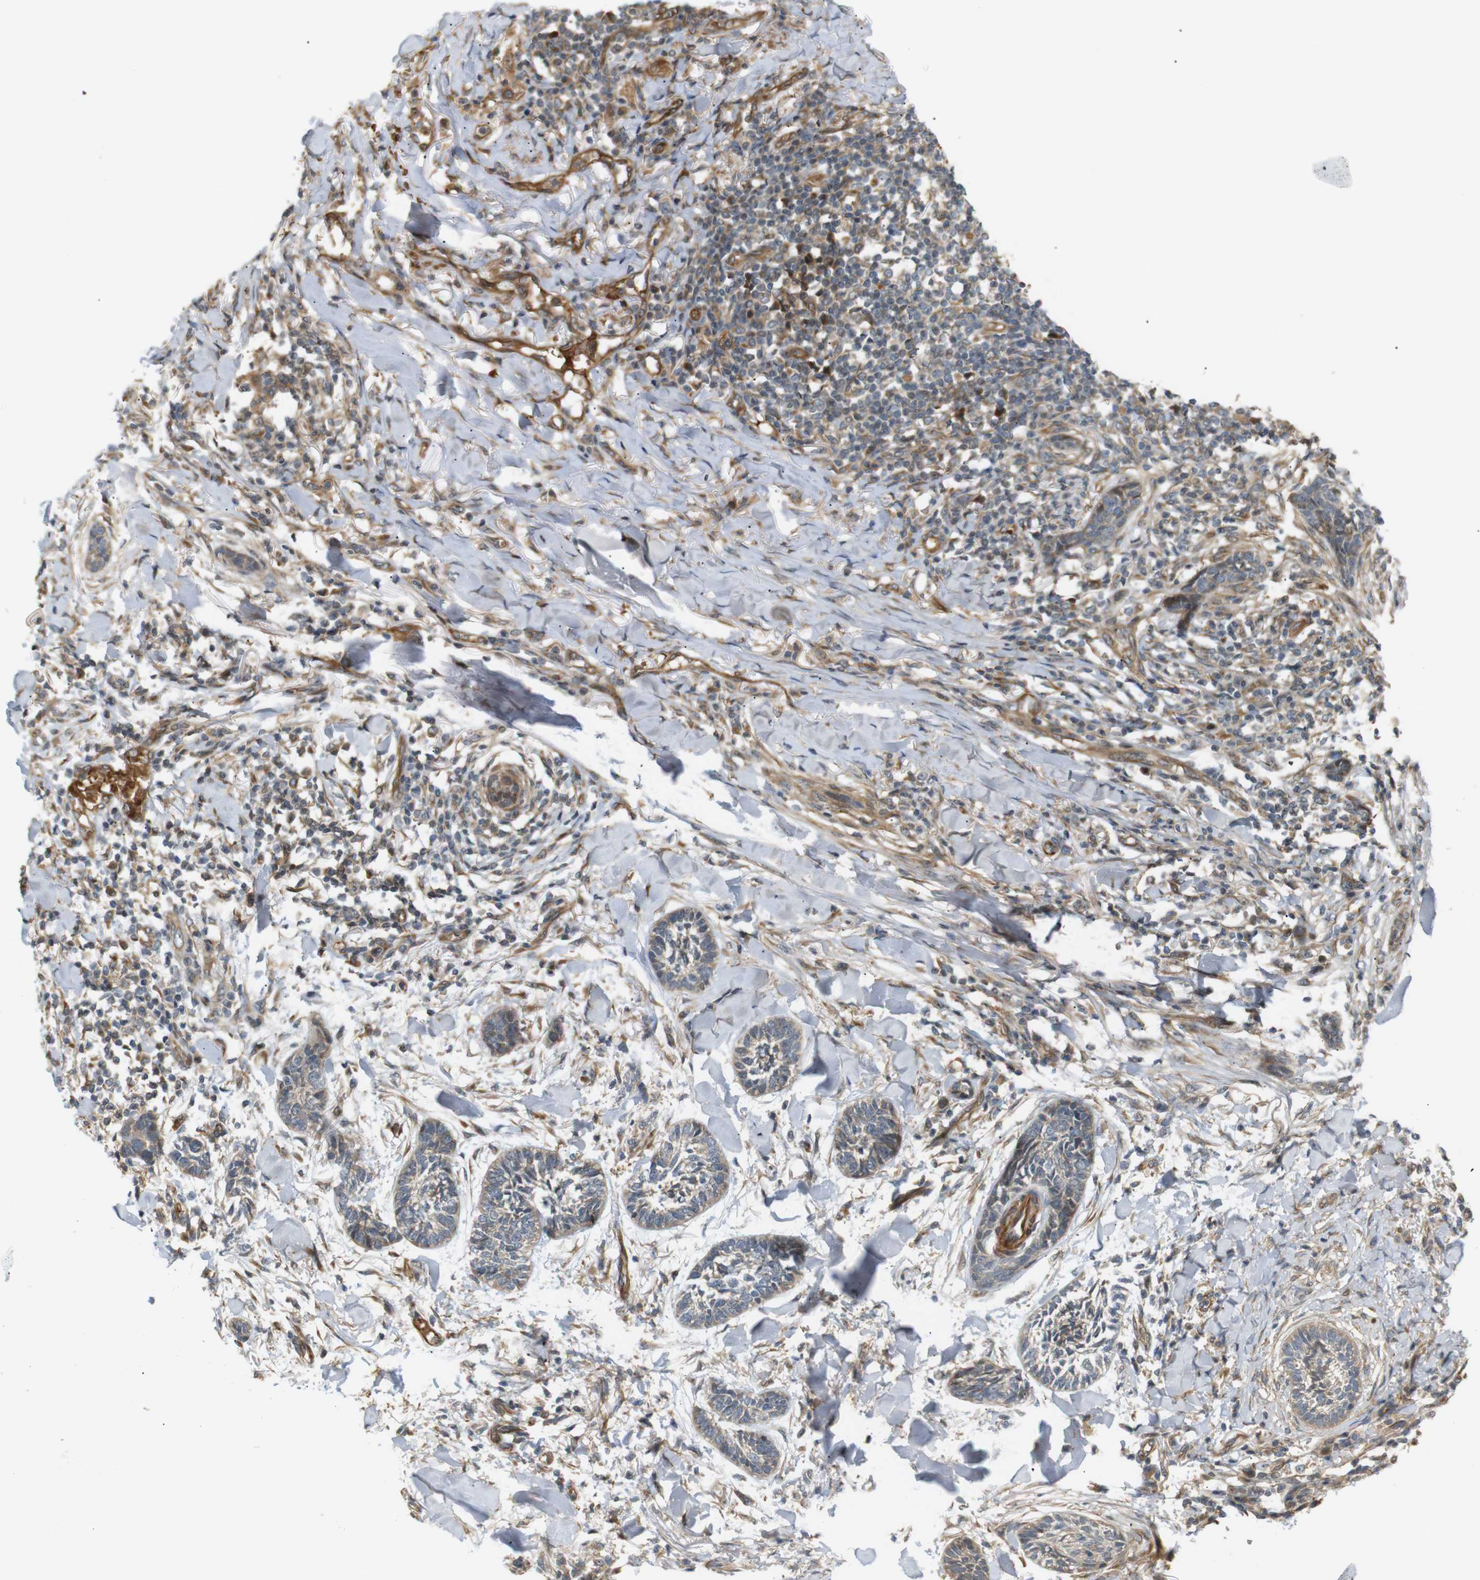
{"staining": {"intensity": "weak", "quantity": ">75%", "location": "cytoplasmic/membranous"}, "tissue": "skin cancer", "cell_type": "Tumor cells", "image_type": "cancer", "snomed": [{"axis": "morphology", "description": "Papilloma, NOS"}, {"axis": "morphology", "description": "Basal cell carcinoma"}, {"axis": "topography", "description": "Skin"}], "caption": "IHC of human skin basal cell carcinoma shows low levels of weak cytoplasmic/membranous staining in about >75% of tumor cells.", "gene": "RPTOR", "patient": {"sex": "male", "age": 87}}